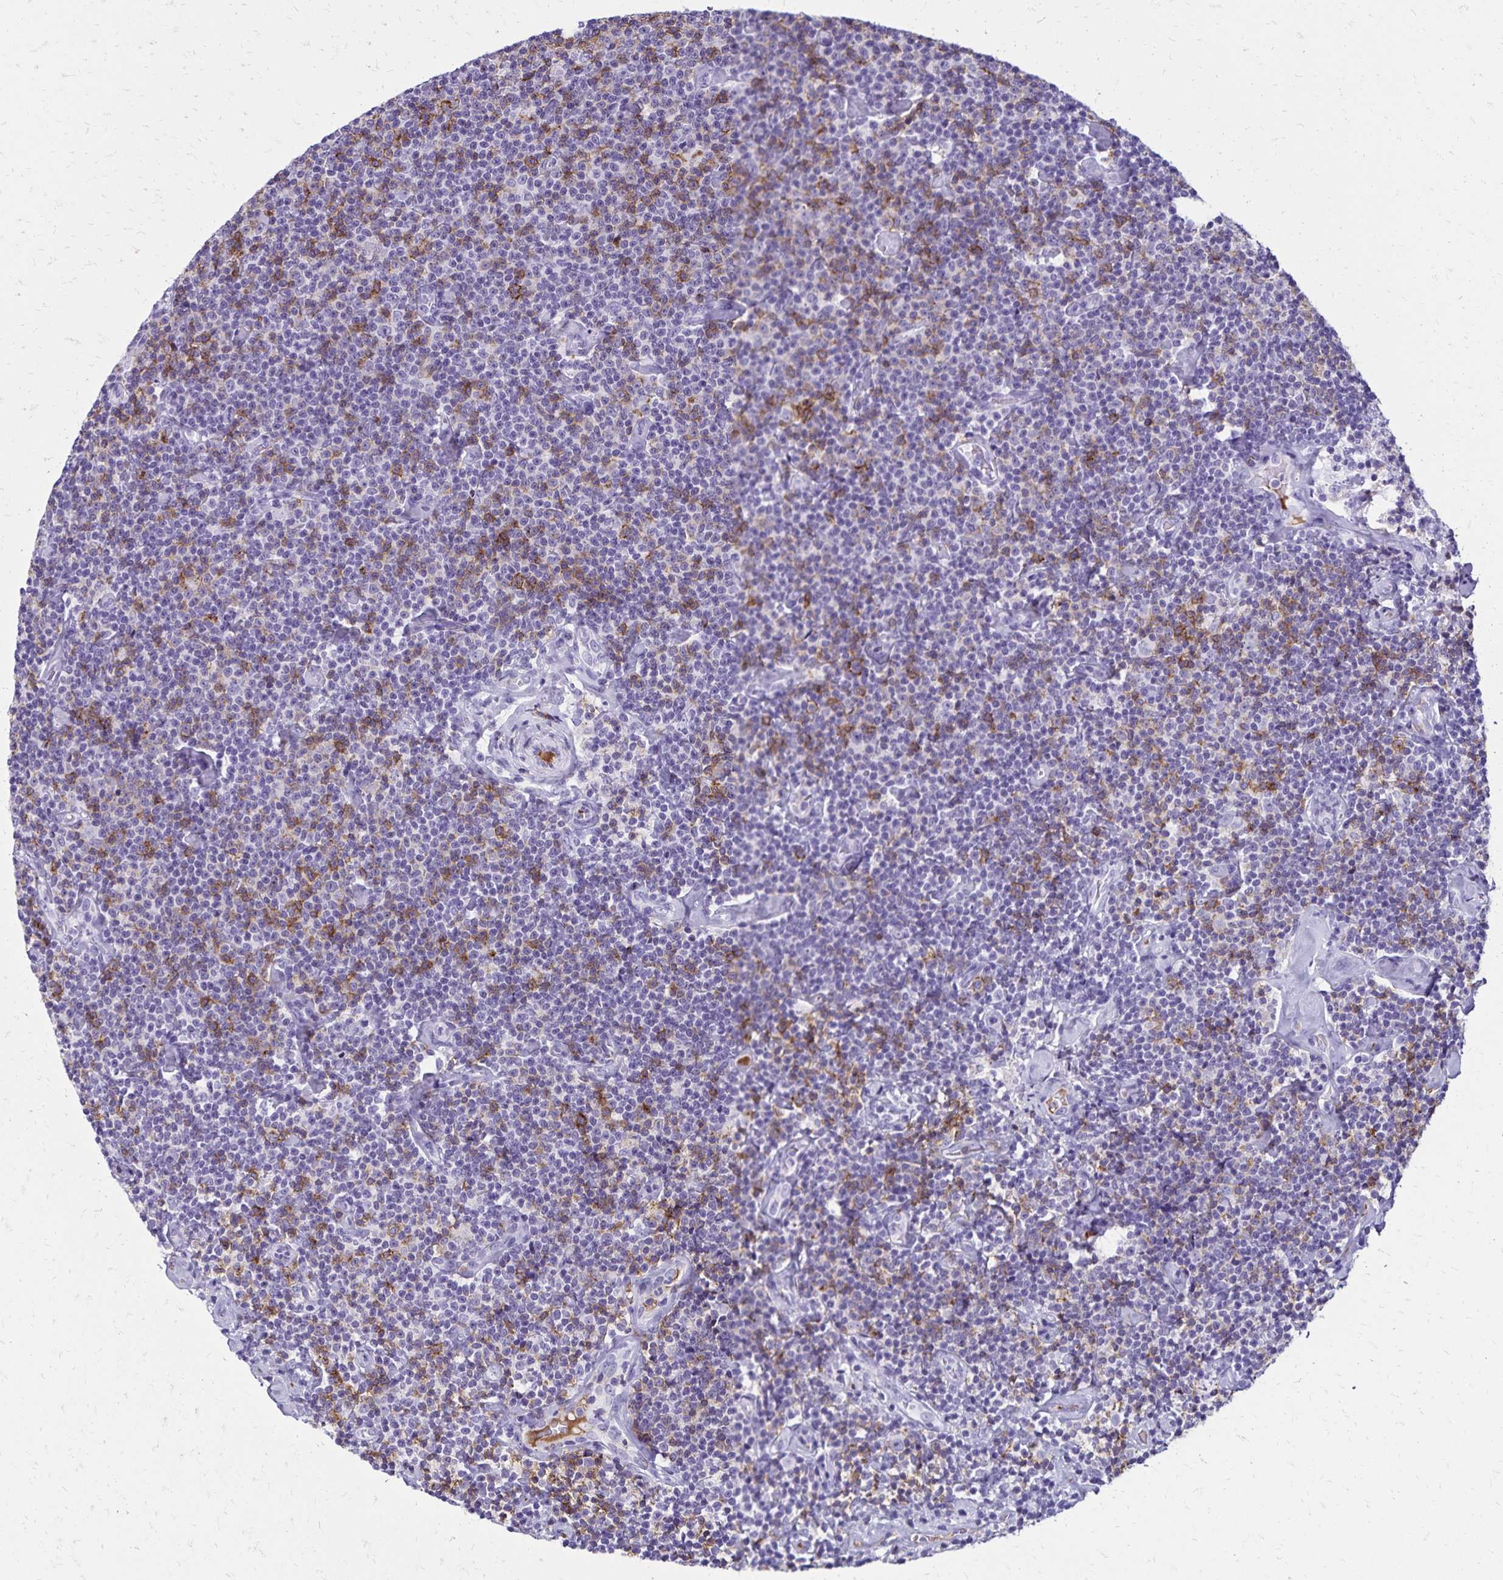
{"staining": {"intensity": "negative", "quantity": "none", "location": "none"}, "tissue": "lymphoma", "cell_type": "Tumor cells", "image_type": "cancer", "snomed": [{"axis": "morphology", "description": "Malignant lymphoma, non-Hodgkin's type, Low grade"}, {"axis": "topography", "description": "Lymph node"}], "caption": "Immunohistochemical staining of human lymphoma shows no significant positivity in tumor cells.", "gene": "CD27", "patient": {"sex": "male", "age": 81}}